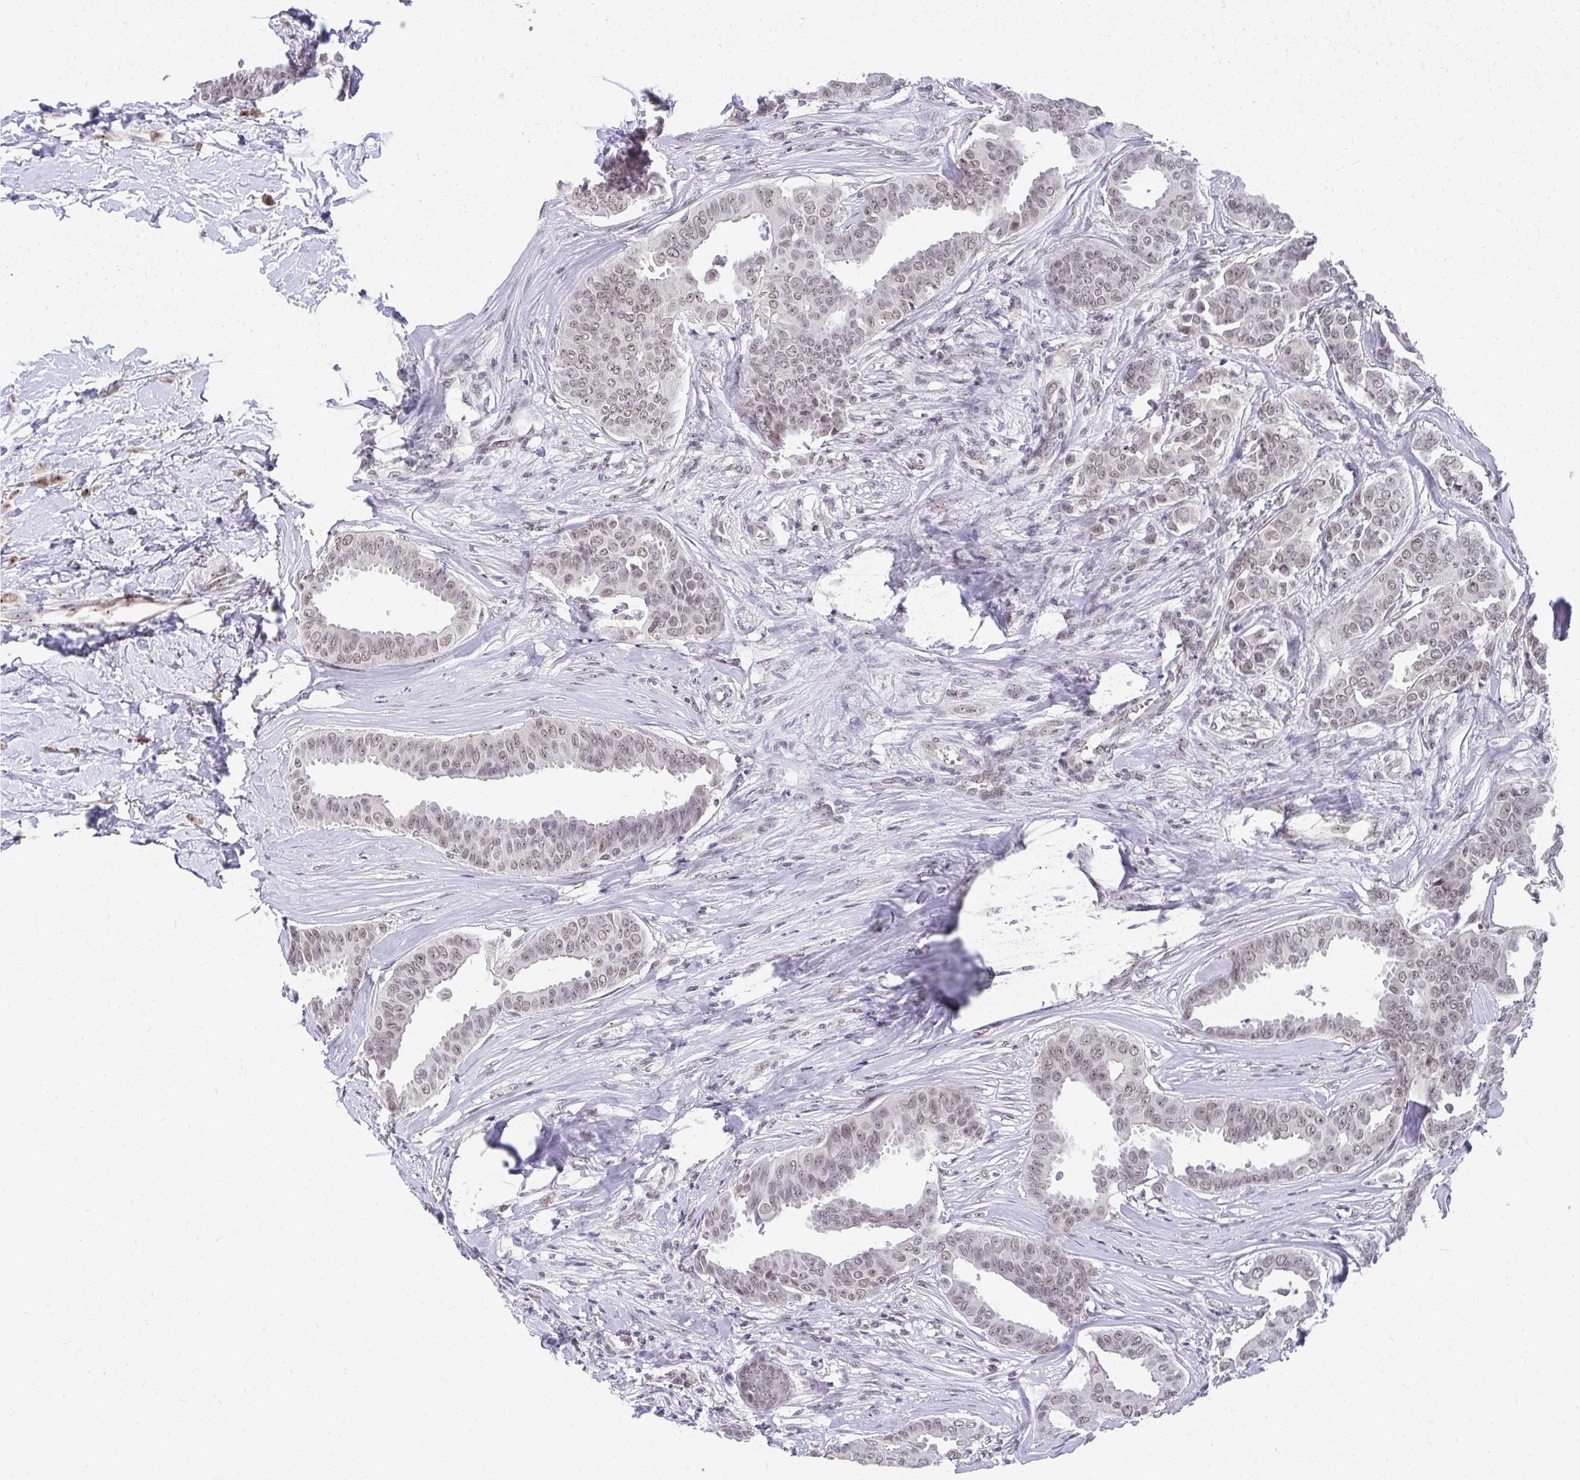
{"staining": {"intensity": "weak", "quantity": "25%-75%", "location": "nuclear"}, "tissue": "breast cancer", "cell_type": "Tumor cells", "image_type": "cancer", "snomed": [{"axis": "morphology", "description": "Duct carcinoma"}, {"axis": "topography", "description": "Breast"}], "caption": "Immunohistochemical staining of human breast cancer (infiltrating ductal carcinoma) demonstrates weak nuclear protein expression in about 25%-75% of tumor cells. (DAB (3,3'-diaminobenzidine) IHC, brown staining for protein, blue staining for nuclei).", "gene": "HIRA", "patient": {"sex": "female", "age": 45}}